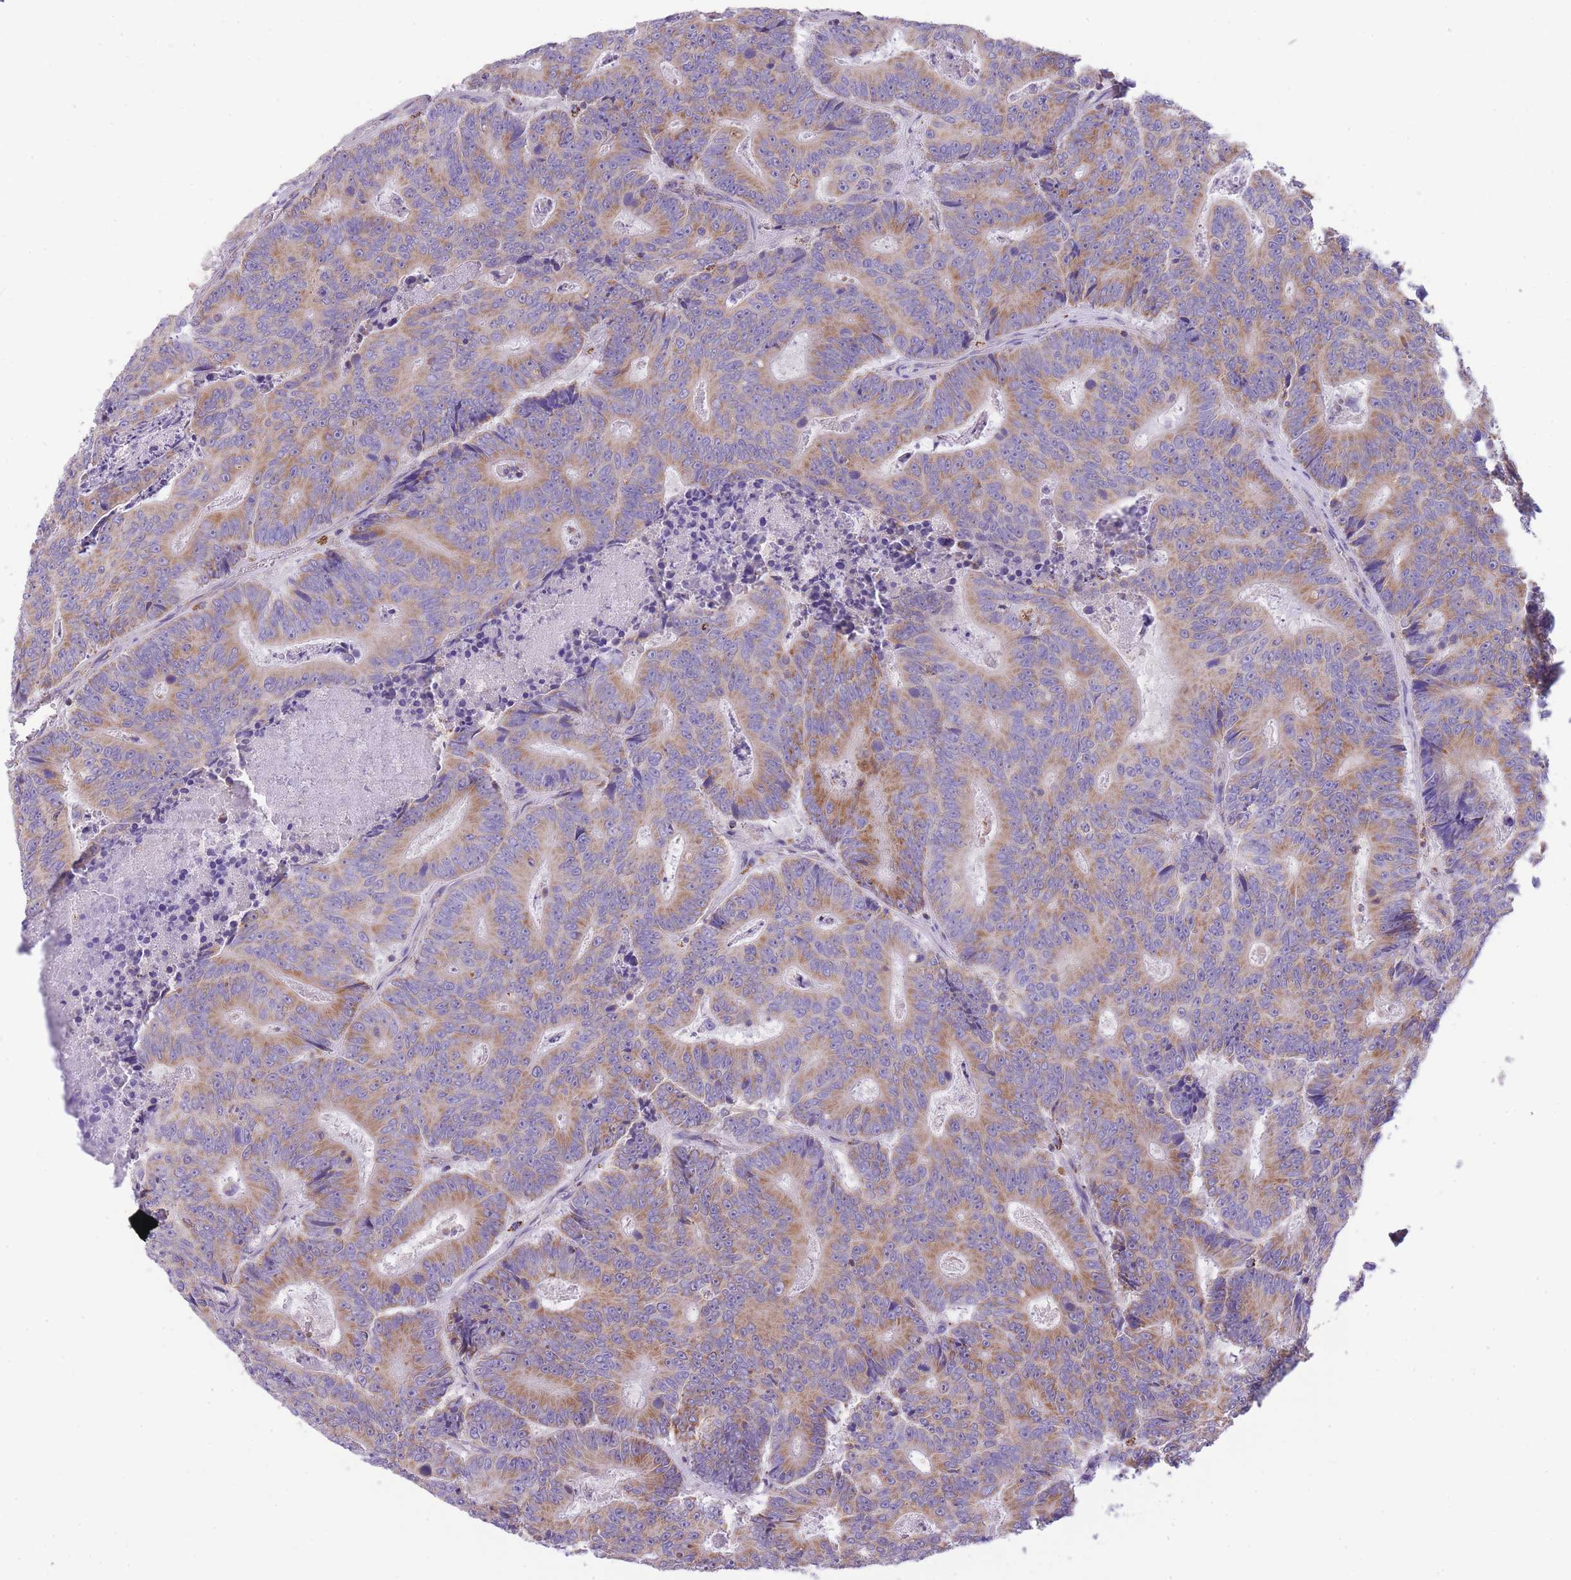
{"staining": {"intensity": "moderate", "quantity": ">75%", "location": "cytoplasmic/membranous"}, "tissue": "colorectal cancer", "cell_type": "Tumor cells", "image_type": "cancer", "snomed": [{"axis": "morphology", "description": "Adenocarcinoma, NOS"}, {"axis": "topography", "description": "Colon"}], "caption": "DAB immunohistochemical staining of colorectal cancer demonstrates moderate cytoplasmic/membranous protein expression in about >75% of tumor cells. Using DAB (3,3'-diaminobenzidine) (brown) and hematoxylin (blue) stains, captured at high magnification using brightfield microscopy.", "gene": "ST3GAL3", "patient": {"sex": "male", "age": 83}}